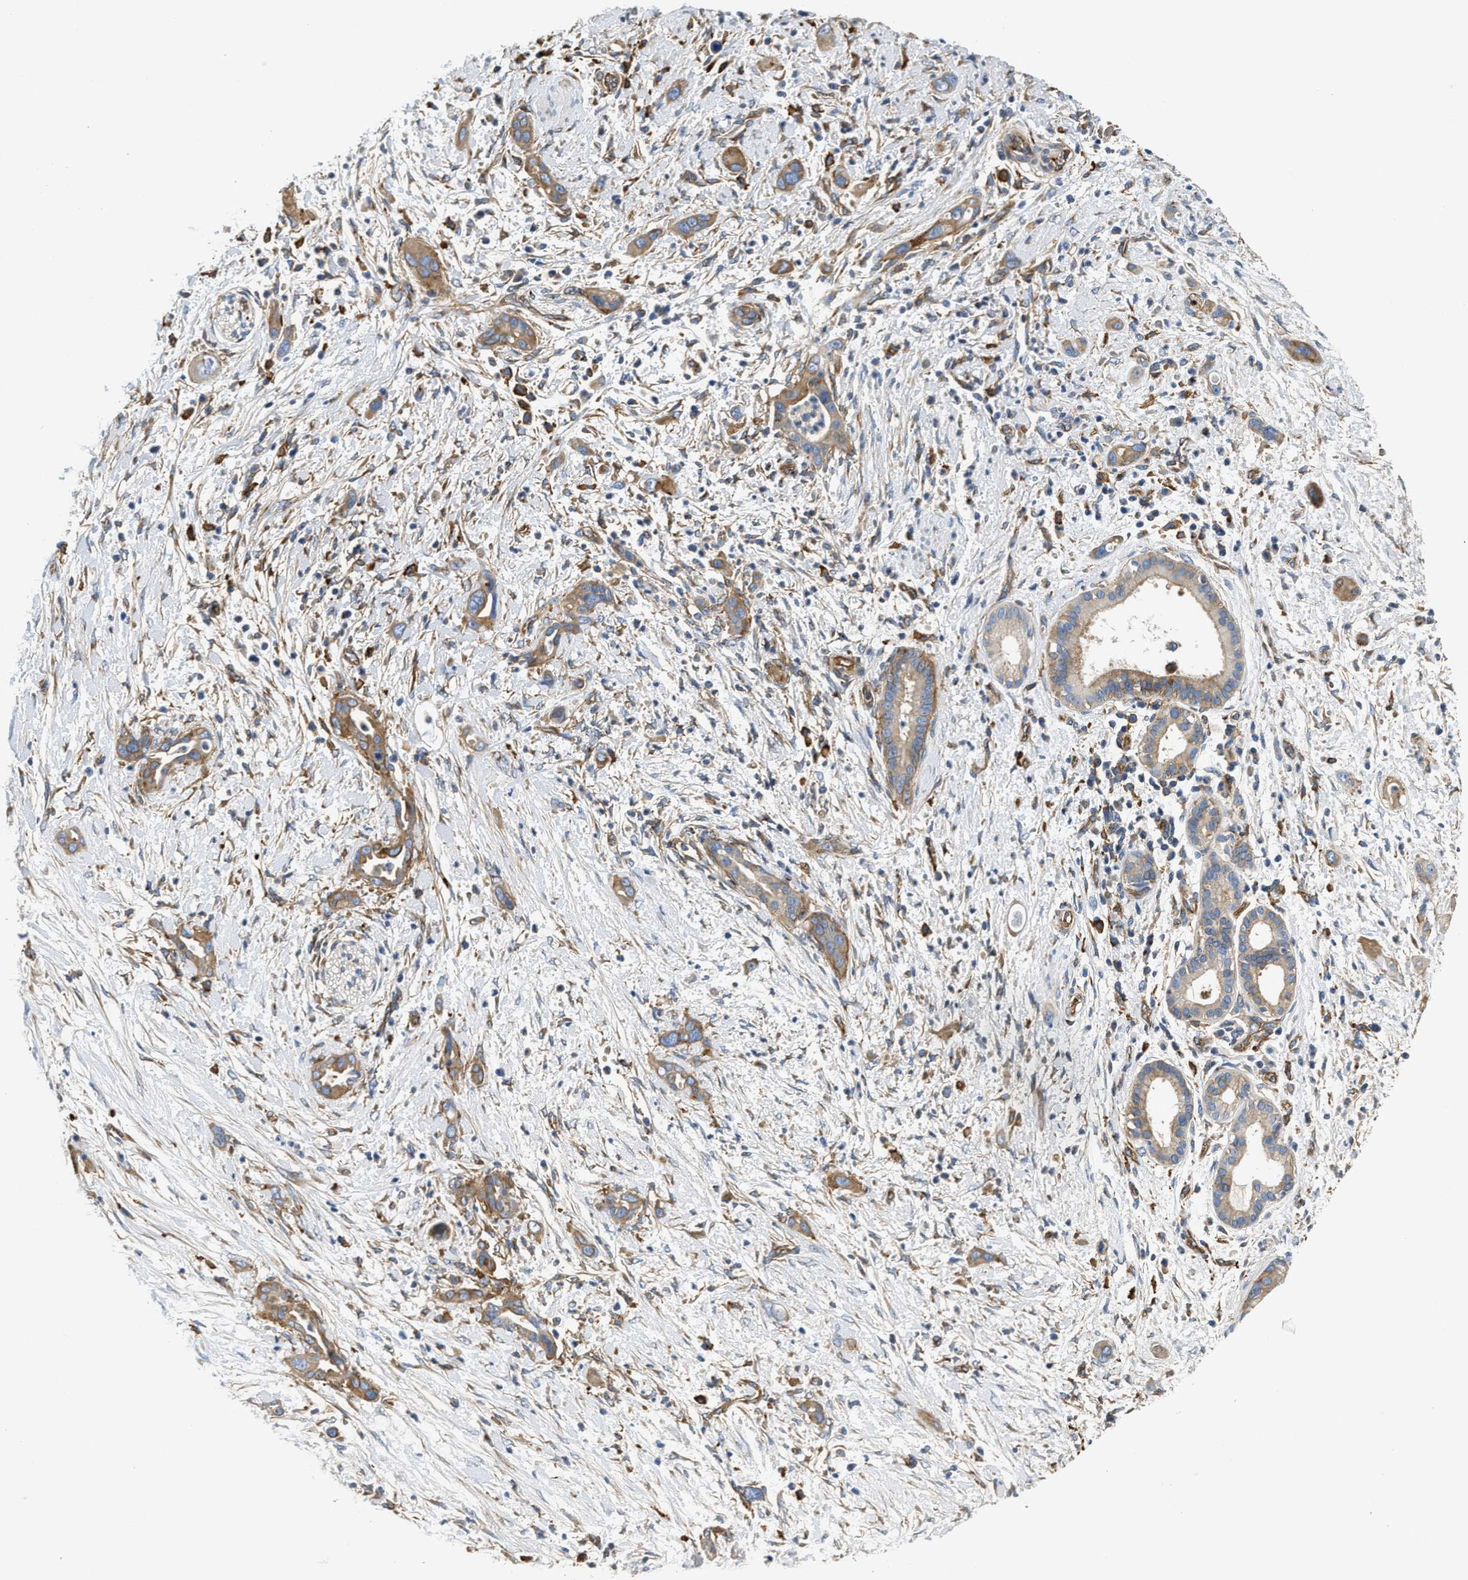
{"staining": {"intensity": "moderate", "quantity": ">75%", "location": "cytoplasmic/membranous"}, "tissue": "pancreatic cancer", "cell_type": "Tumor cells", "image_type": "cancer", "snomed": [{"axis": "morphology", "description": "Adenocarcinoma, NOS"}, {"axis": "topography", "description": "Pancreas"}], "caption": "High-magnification brightfield microscopy of adenocarcinoma (pancreatic) stained with DAB (brown) and counterstained with hematoxylin (blue). tumor cells exhibit moderate cytoplasmic/membranous positivity is seen in about>75% of cells. (DAB IHC with brightfield microscopy, high magnification).", "gene": "NSUN7", "patient": {"sex": "male", "age": 59}}